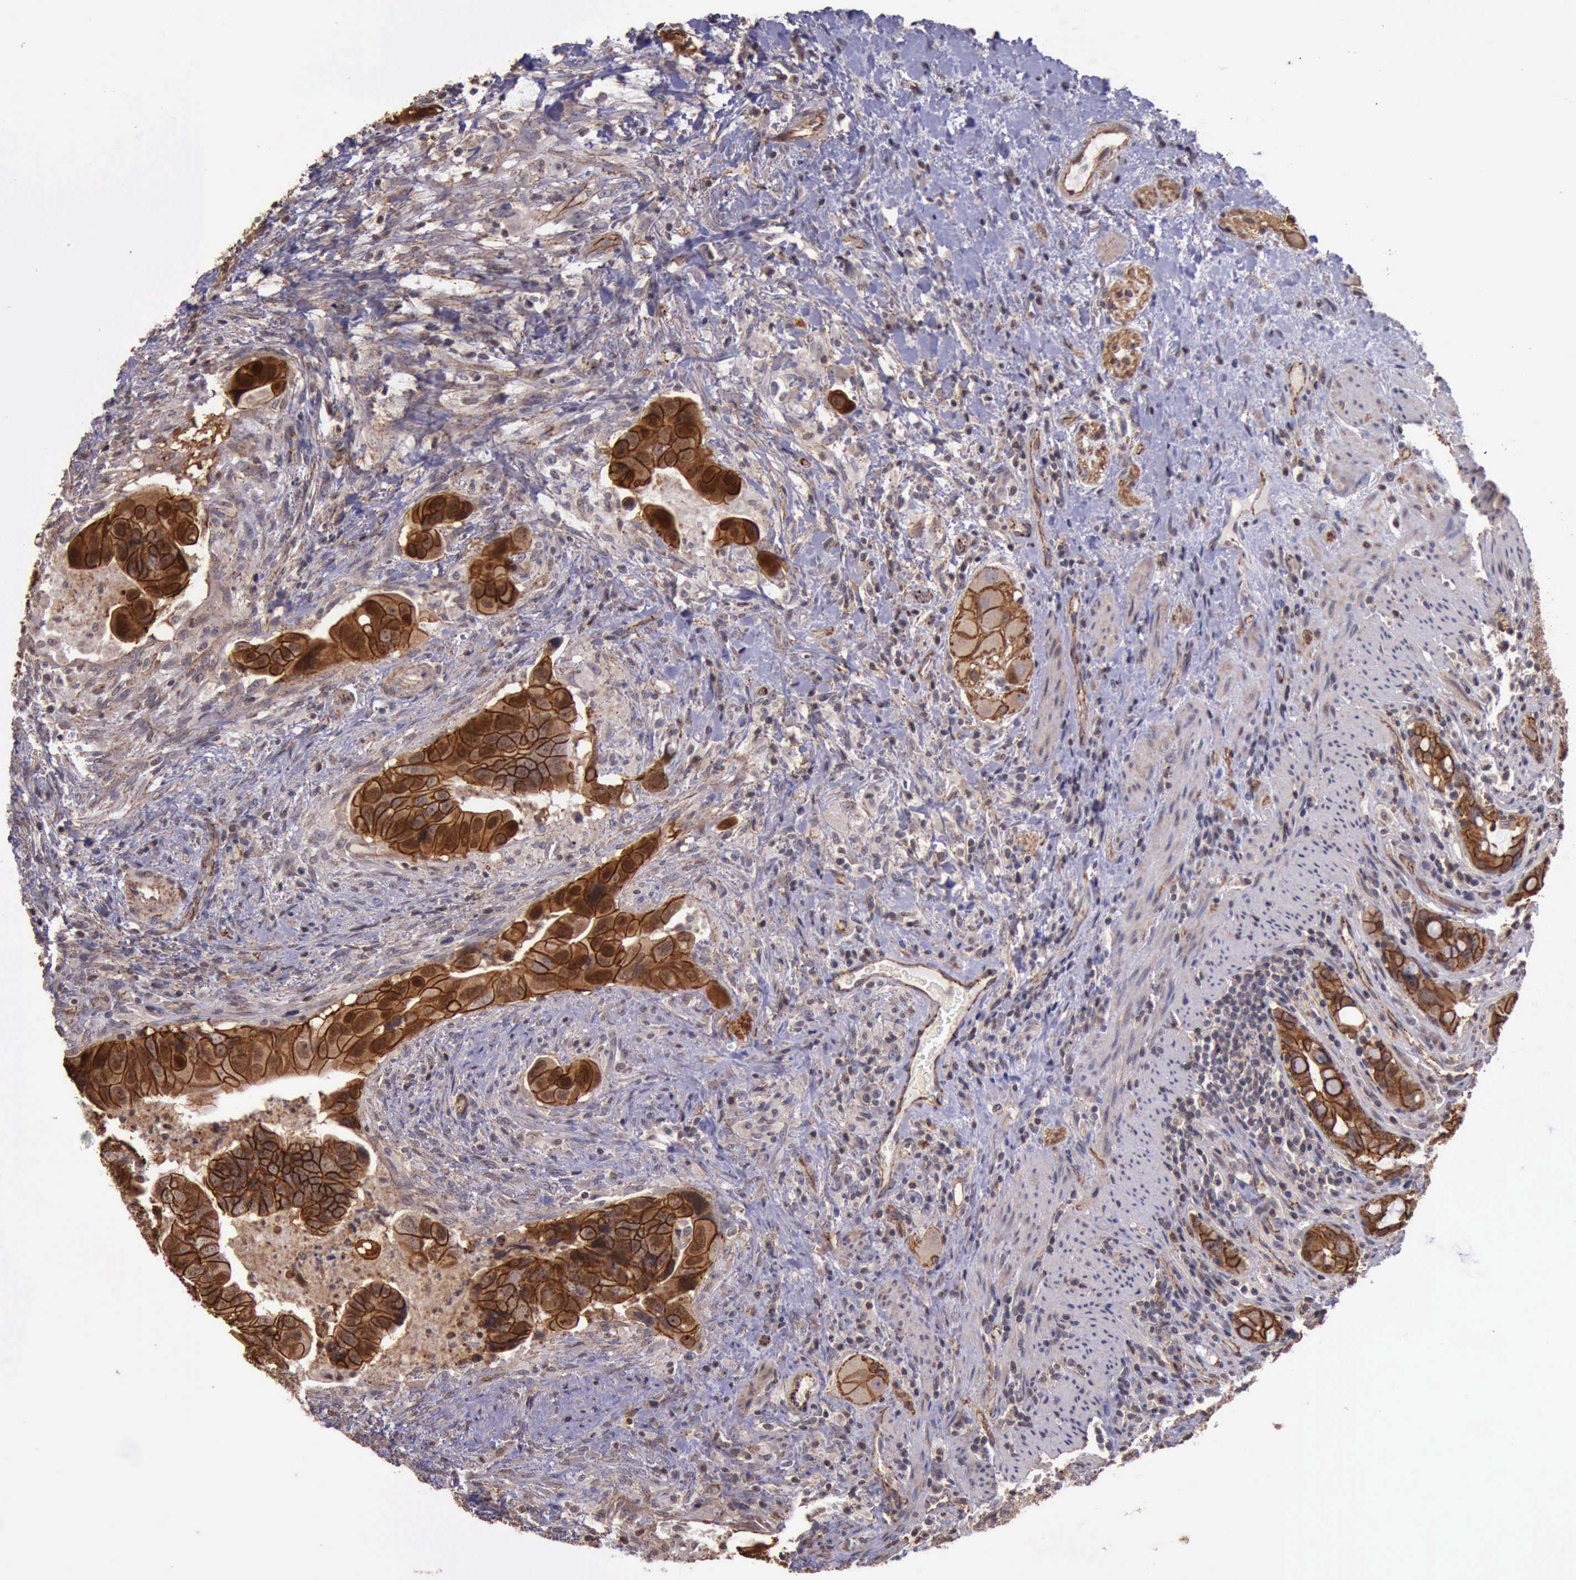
{"staining": {"intensity": "strong", "quantity": ">75%", "location": "cytoplasmic/membranous"}, "tissue": "colorectal cancer", "cell_type": "Tumor cells", "image_type": "cancer", "snomed": [{"axis": "morphology", "description": "Adenocarcinoma, NOS"}, {"axis": "topography", "description": "Rectum"}], "caption": "IHC (DAB) staining of human colorectal adenocarcinoma reveals strong cytoplasmic/membranous protein staining in approximately >75% of tumor cells.", "gene": "CTNNB1", "patient": {"sex": "male", "age": 53}}